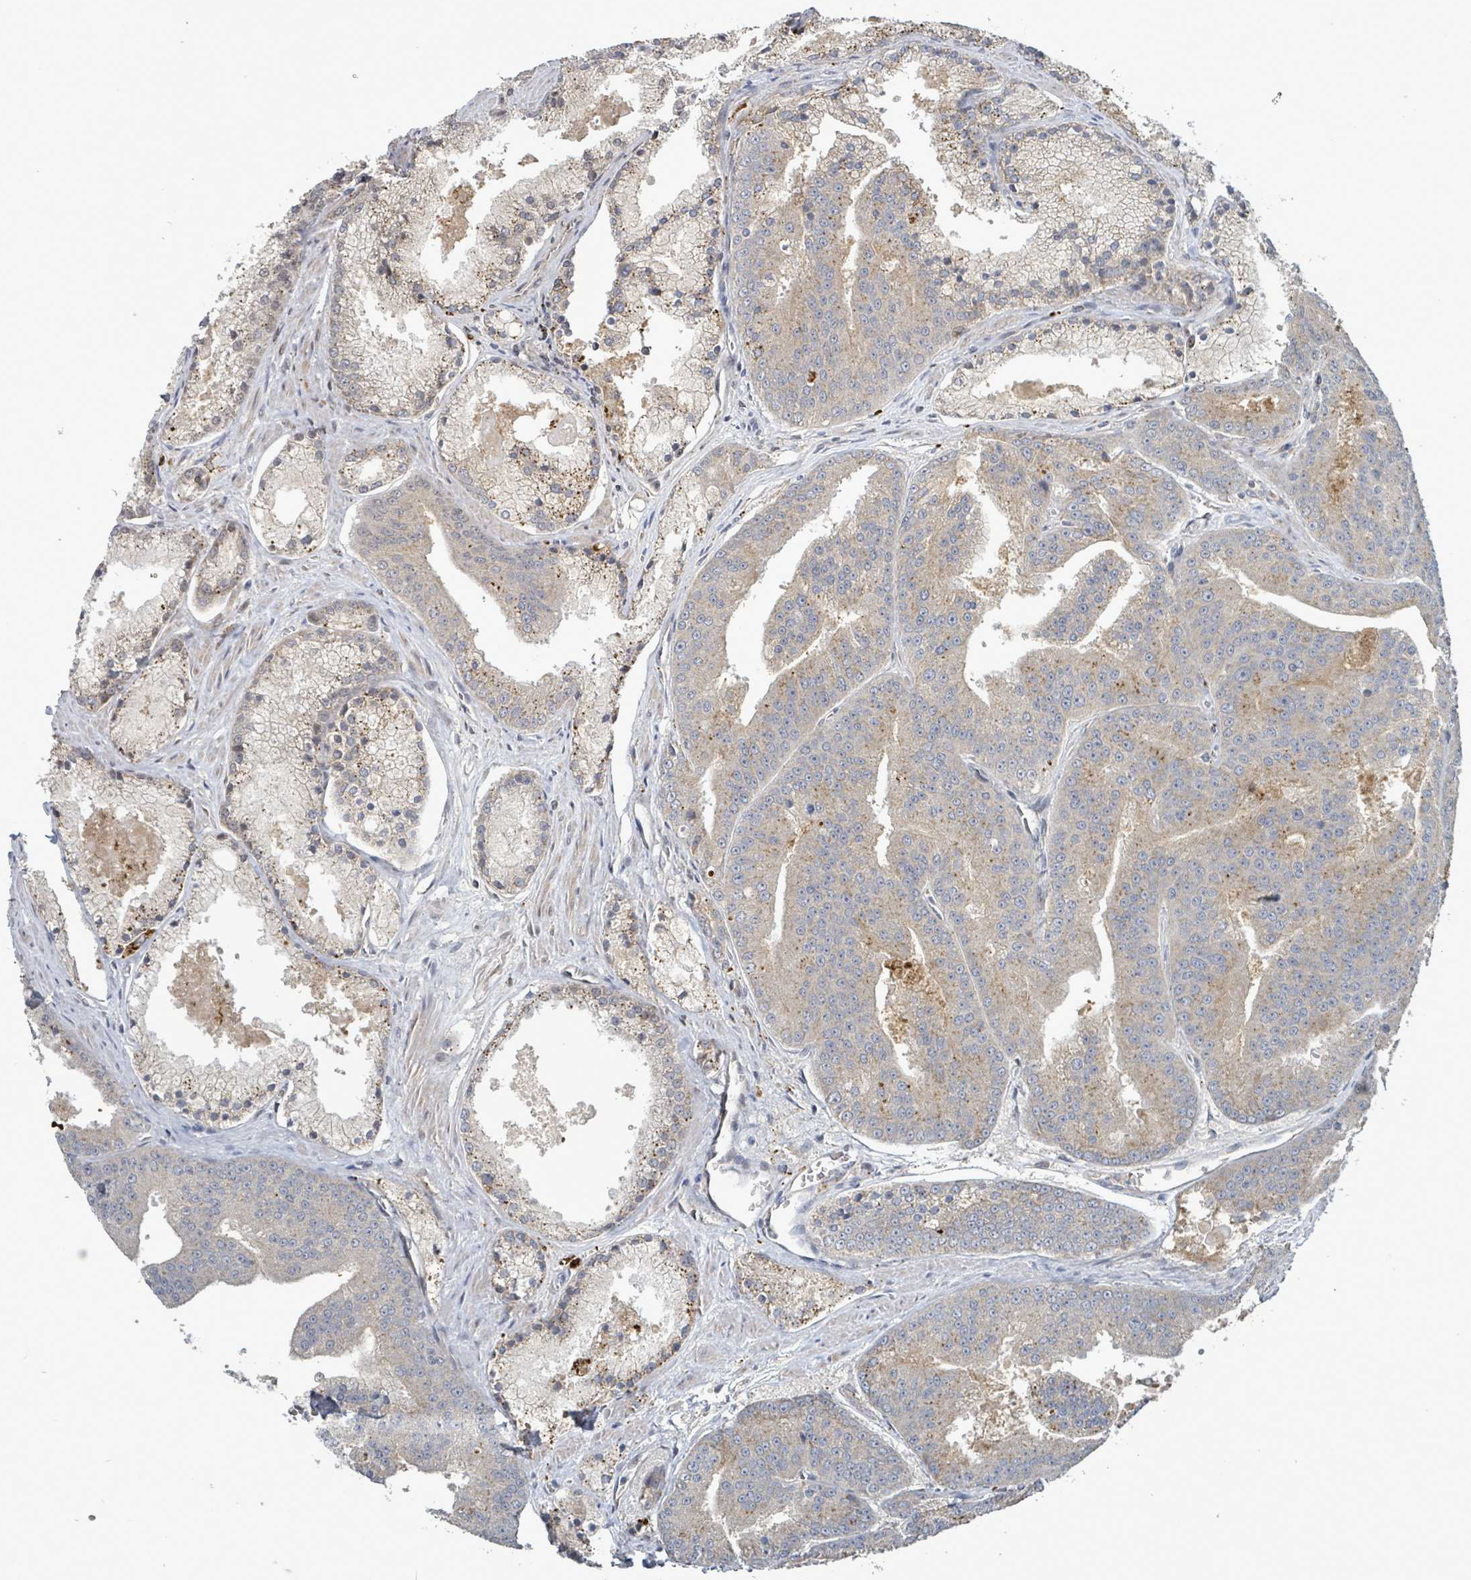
{"staining": {"intensity": "weak", "quantity": "<25%", "location": "cytoplasmic/membranous"}, "tissue": "prostate cancer", "cell_type": "Tumor cells", "image_type": "cancer", "snomed": [{"axis": "morphology", "description": "Adenocarcinoma, High grade"}, {"axis": "topography", "description": "Prostate"}], "caption": "Image shows no significant protein positivity in tumor cells of prostate cancer (adenocarcinoma (high-grade)). (DAB (3,3'-diaminobenzidine) immunohistochemistry (IHC) with hematoxylin counter stain).", "gene": "DIPK2A", "patient": {"sex": "male", "age": 61}}